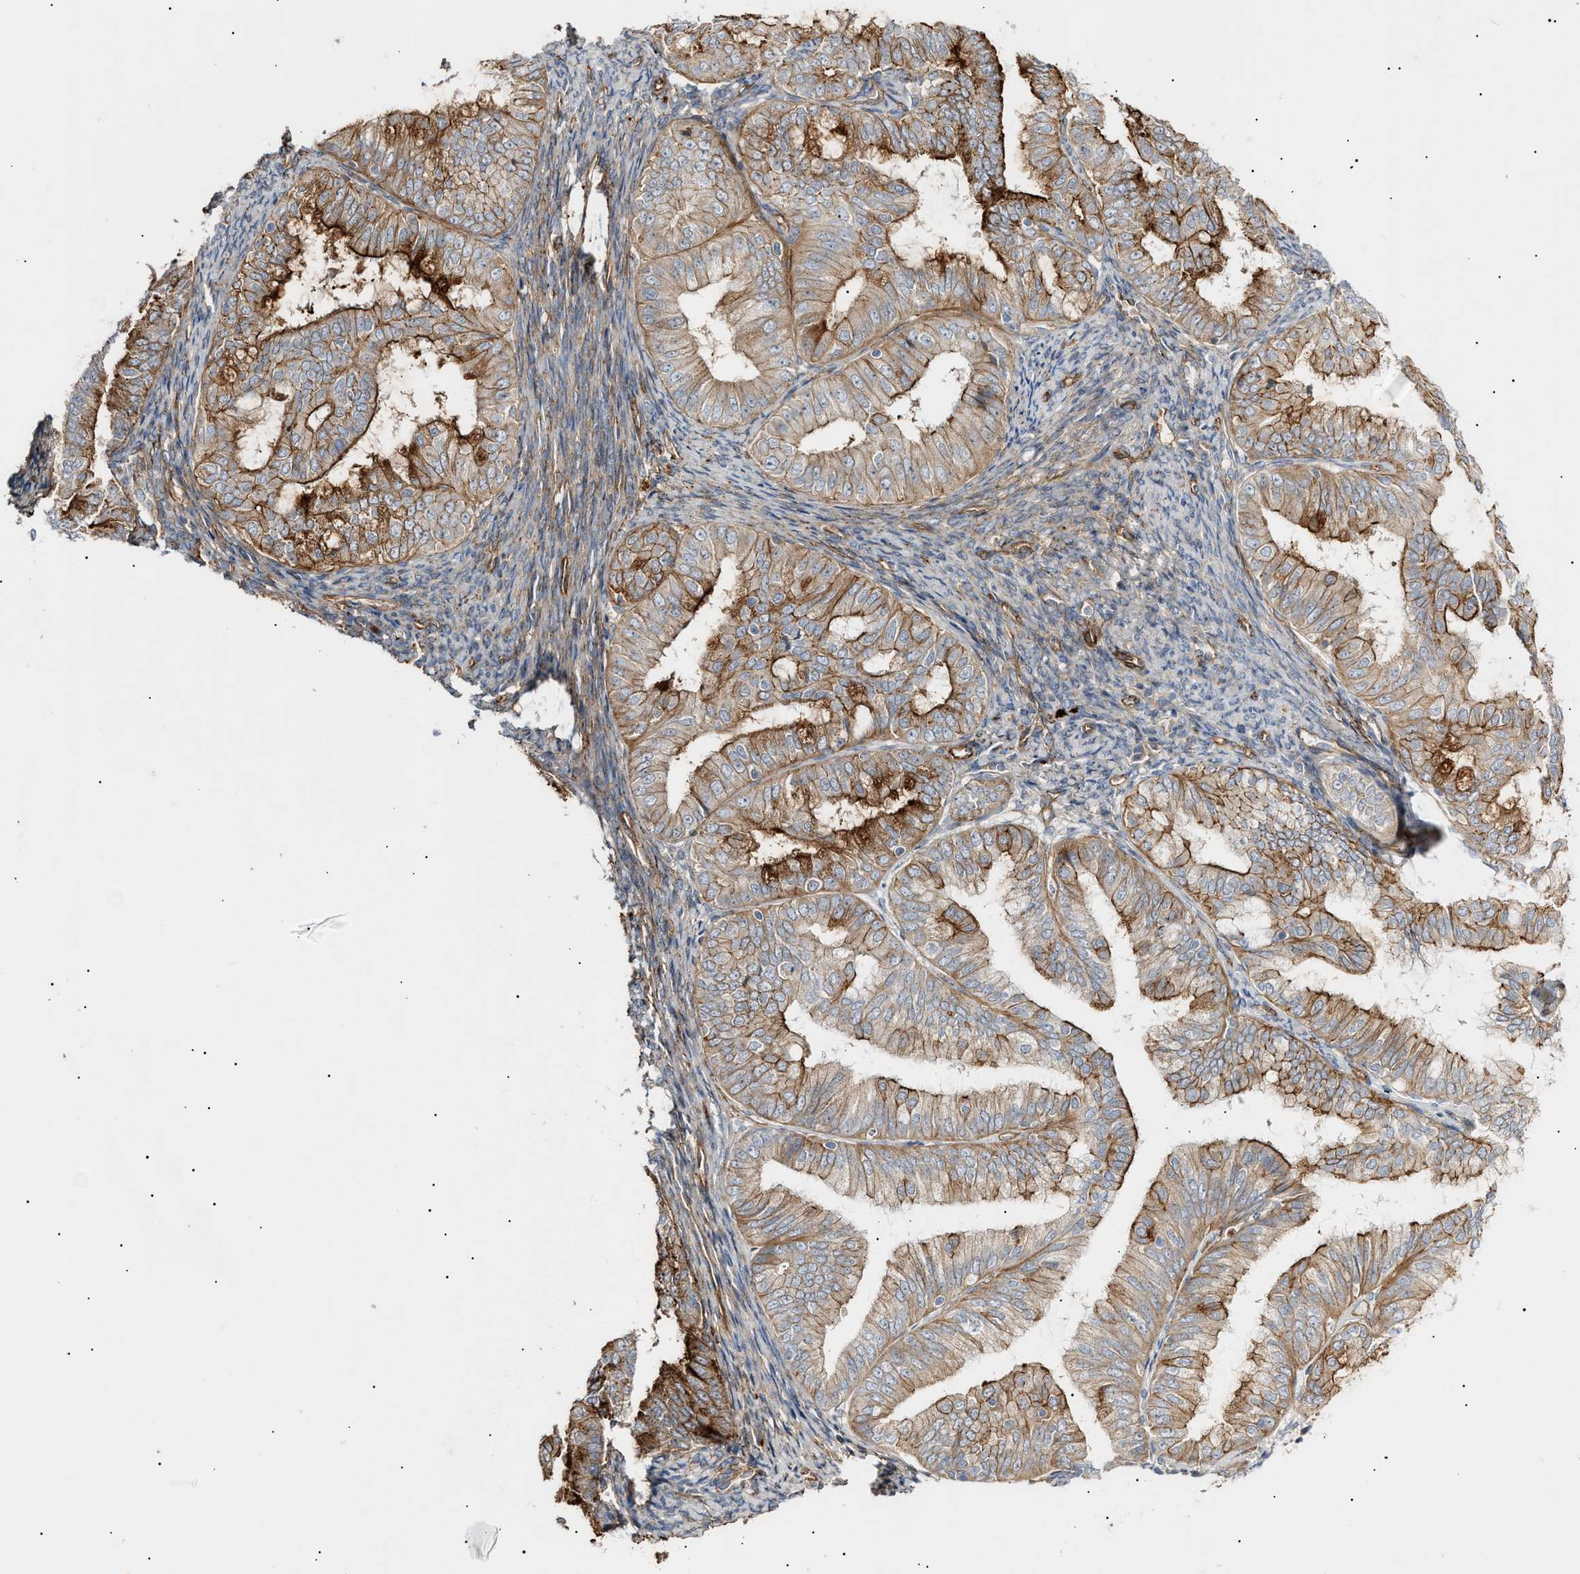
{"staining": {"intensity": "strong", "quantity": ">75%", "location": "cytoplasmic/membranous"}, "tissue": "endometrial cancer", "cell_type": "Tumor cells", "image_type": "cancer", "snomed": [{"axis": "morphology", "description": "Adenocarcinoma, NOS"}, {"axis": "topography", "description": "Endometrium"}], "caption": "The histopathology image displays staining of adenocarcinoma (endometrial), revealing strong cytoplasmic/membranous protein staining (brown color) within tumor cells.", "gene": "ZFHX2", "patient": {"sex": "female", "age": 63}}